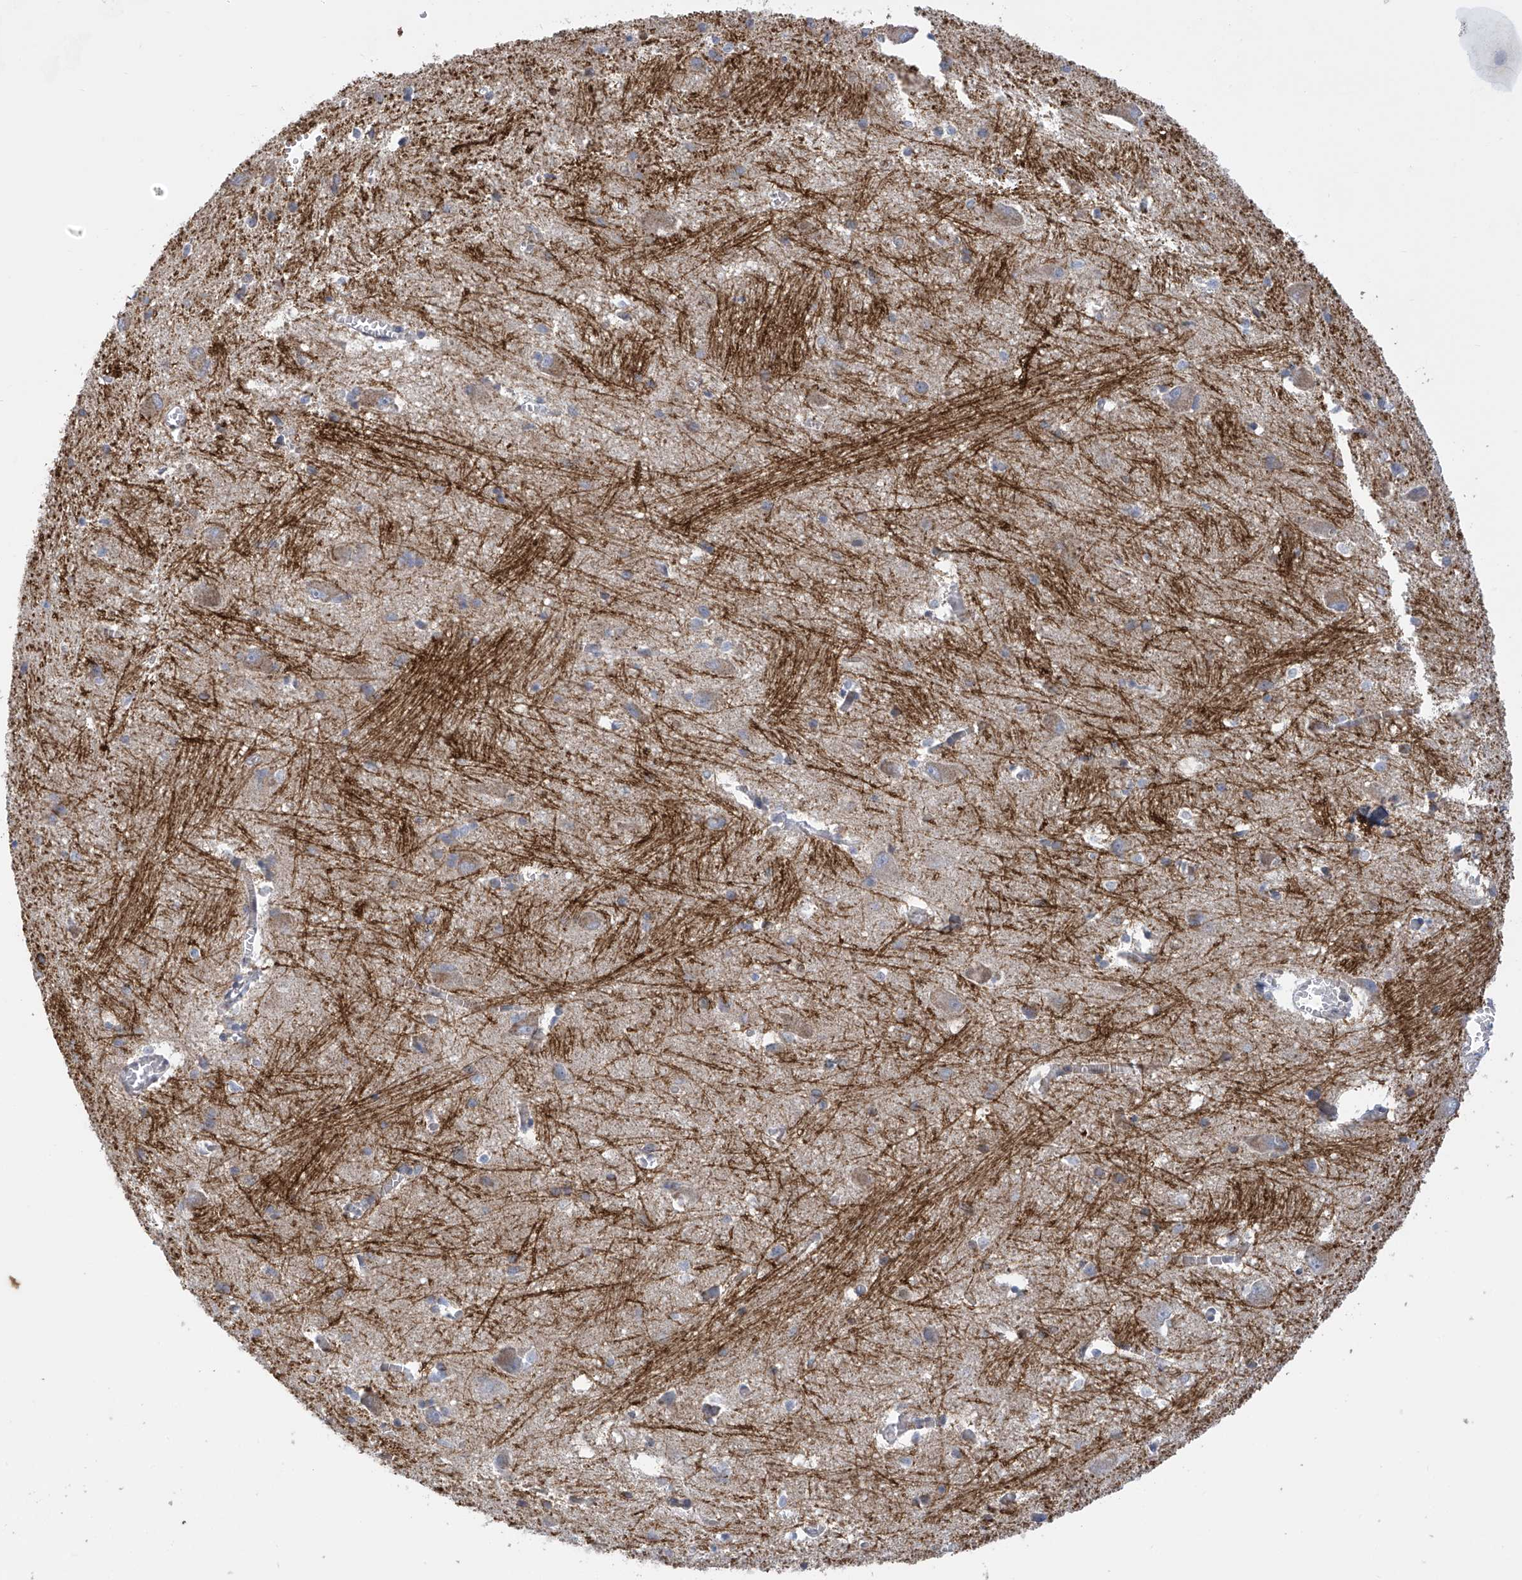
{"staining": {"intensity": "negative", "quantity": "none", "location": "none"}, "tissue": "caudate", "cell_type": "Glial cells", "image_type": "normal", "snomed": [{"axis": "morphology", "description": "Normal tissue, NOS"}, {"axis": "topography", "description": "Lateral ventricle wall"}], "caption": "A high-resolution photomicrograph shows IHC staining of benign caudate, which displays no significant staining in glial cells. The staining is performed using DAB (3,3'-diaminobenzidine) brown chromogen with nuclei counter-stained in using hematoxylin.", "gene": "SLCO4A1", "patient": {"sex": "male", "age": 37}}